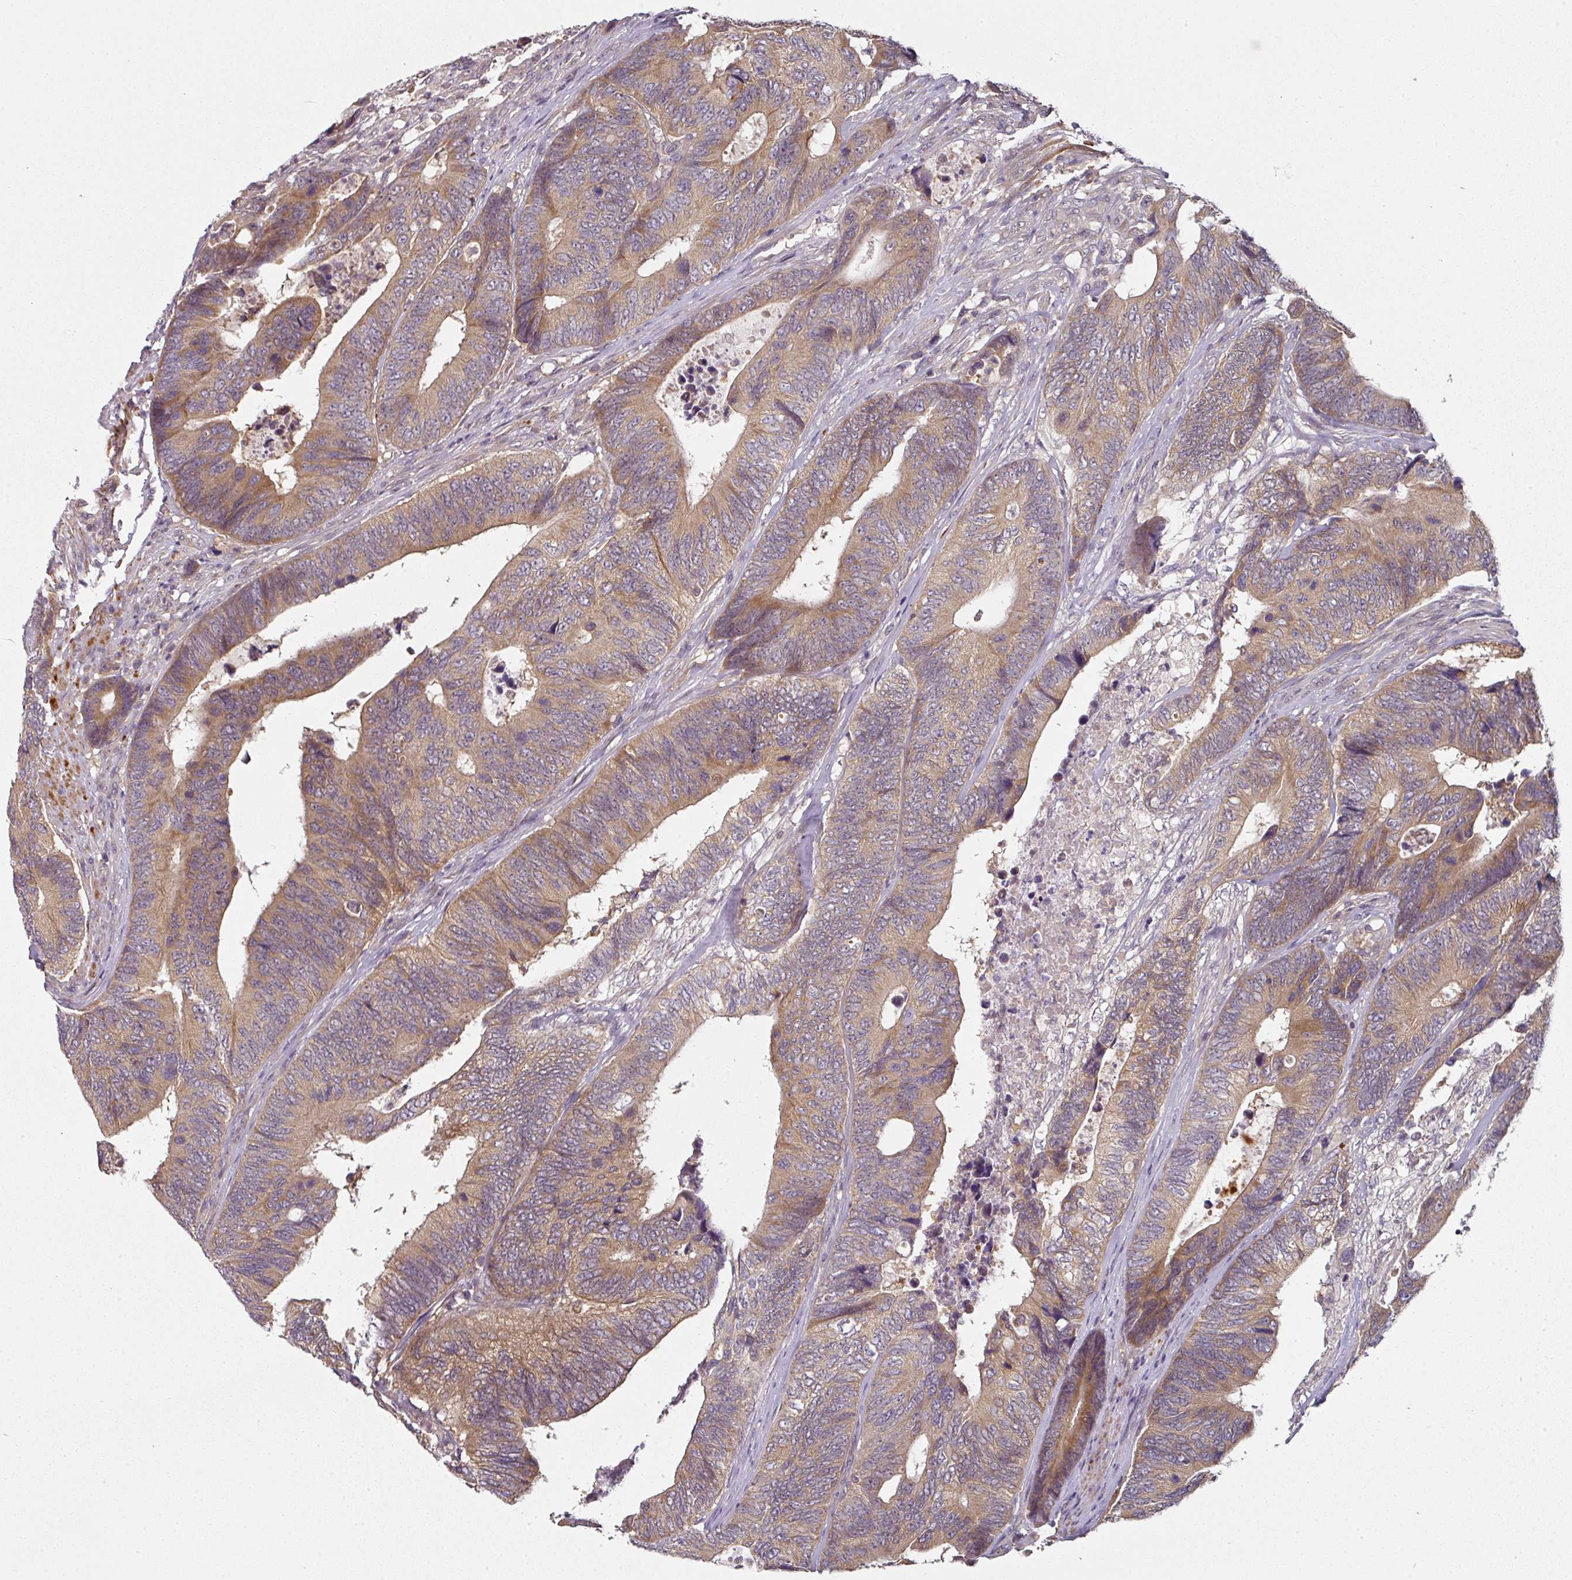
{"staining": {"intensity": "moderate", "quantity": ">75%", "location": "cytoplasmic/membranous"}, "tissue": "colorectal cancer", "cell_type": "Tumor cells", "image_type": "cancer", "snomed": [{"axis": "morphology", "description": "Adenocarcinoma, NOS"}, {"axis": "topography", "description": "Colon"}], "caption": "This is an image of IHC staining of colorectal adenocarcinoma, which shows moderate expression in the cytoplasmic/membranous of tumor cells.", "gene": "MAP2K2", "patient": {"sex": "male", "age": 87}}